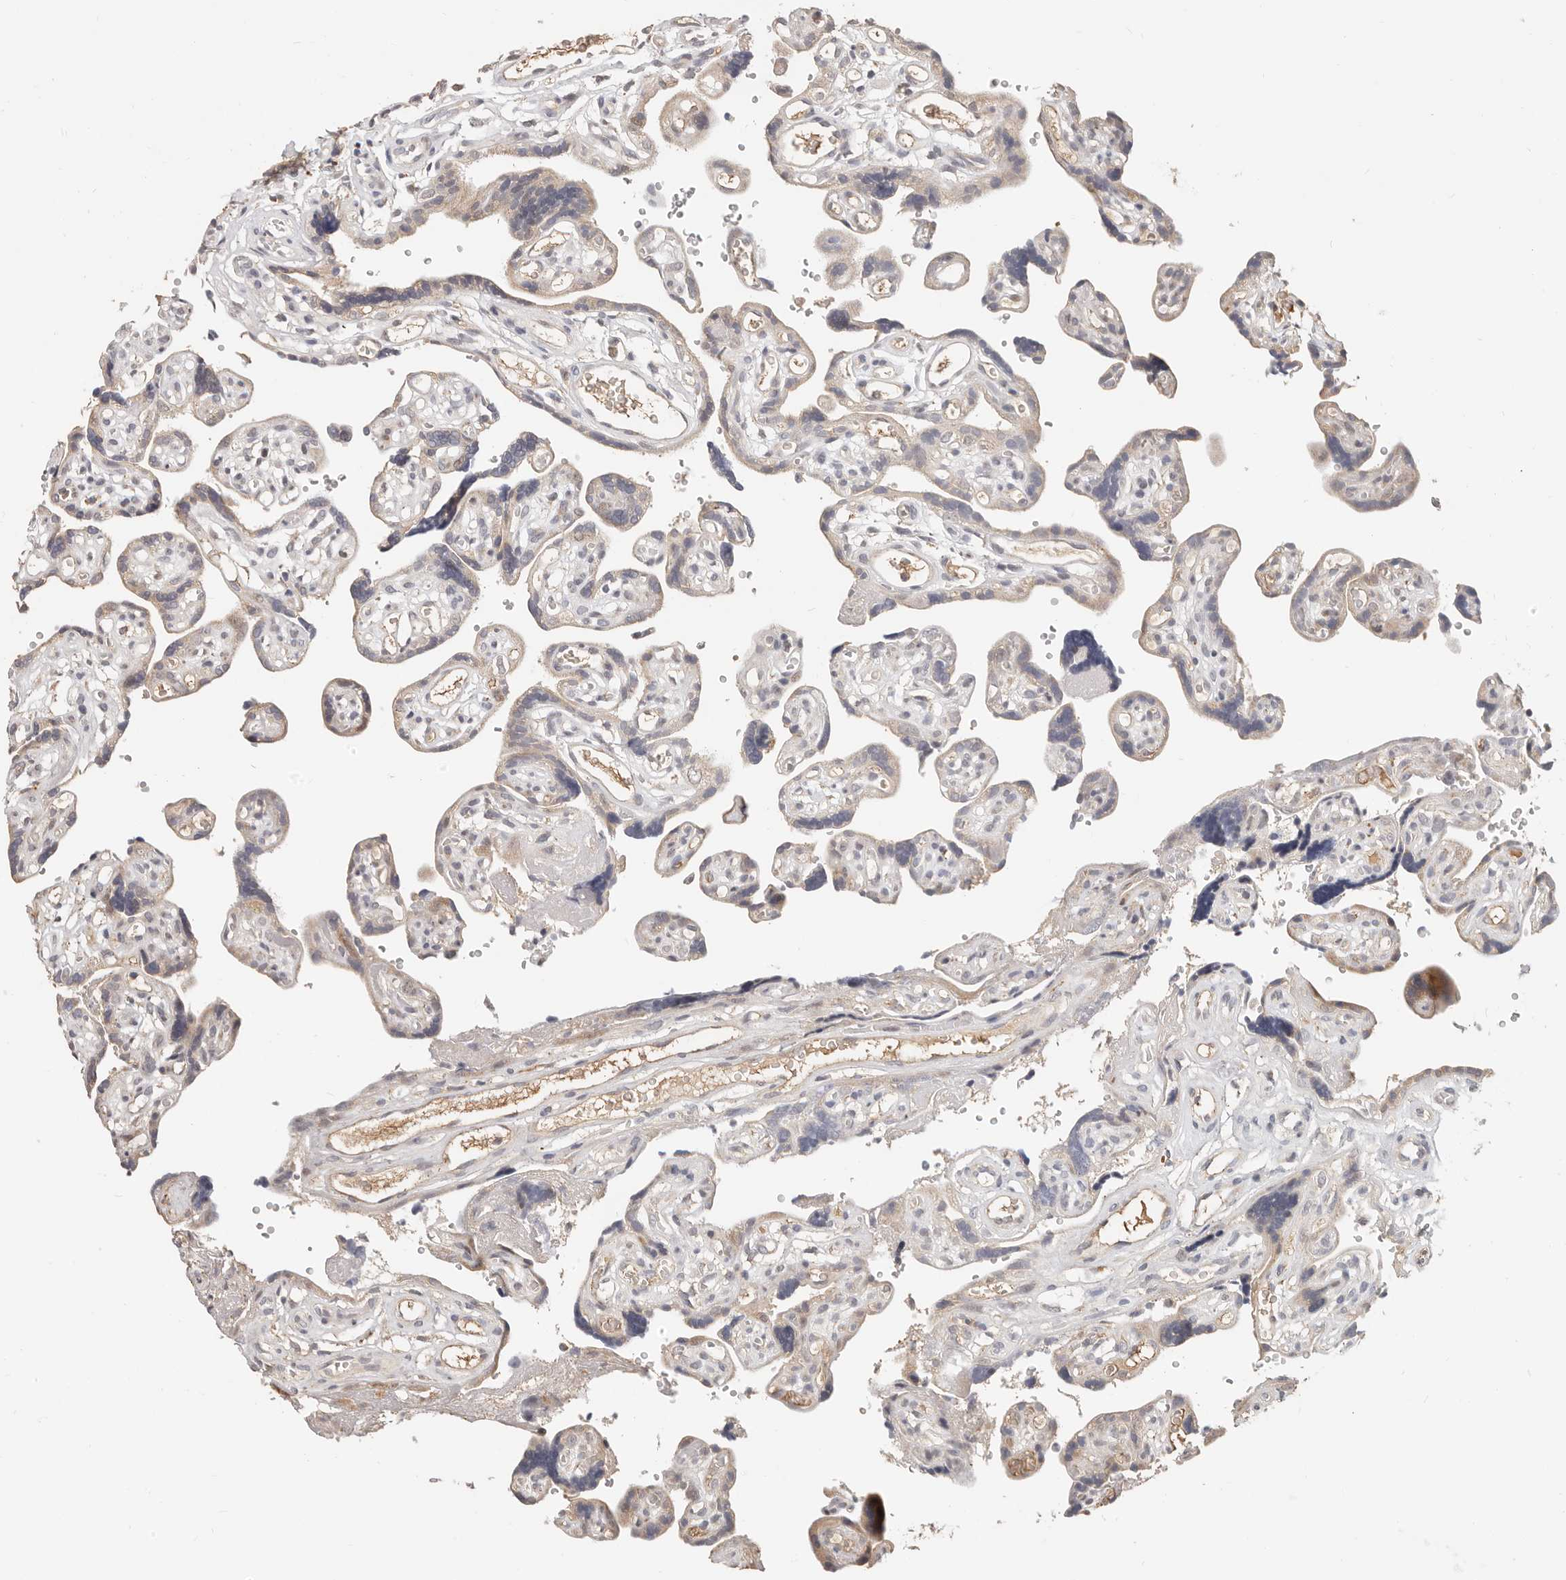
{"staining": {"intensity": "moderate", "quantity": "25%-75%", "location": "cytoplasmic/membranous"}, "tissue": "placenta", "cell_type": "Decidual cells", "image_type": "normal", "snomed": [{"axis": "morphology", "description": "Normal tissue, NOS"}, {"axis": "topography", "description": "Placenta"}], "caption": "Placenta stained with a protein marker demonstrates moderate staining in decidual cells.", "gene": "ZRANB1", "patient": {"sex": "female", "age": 30}}